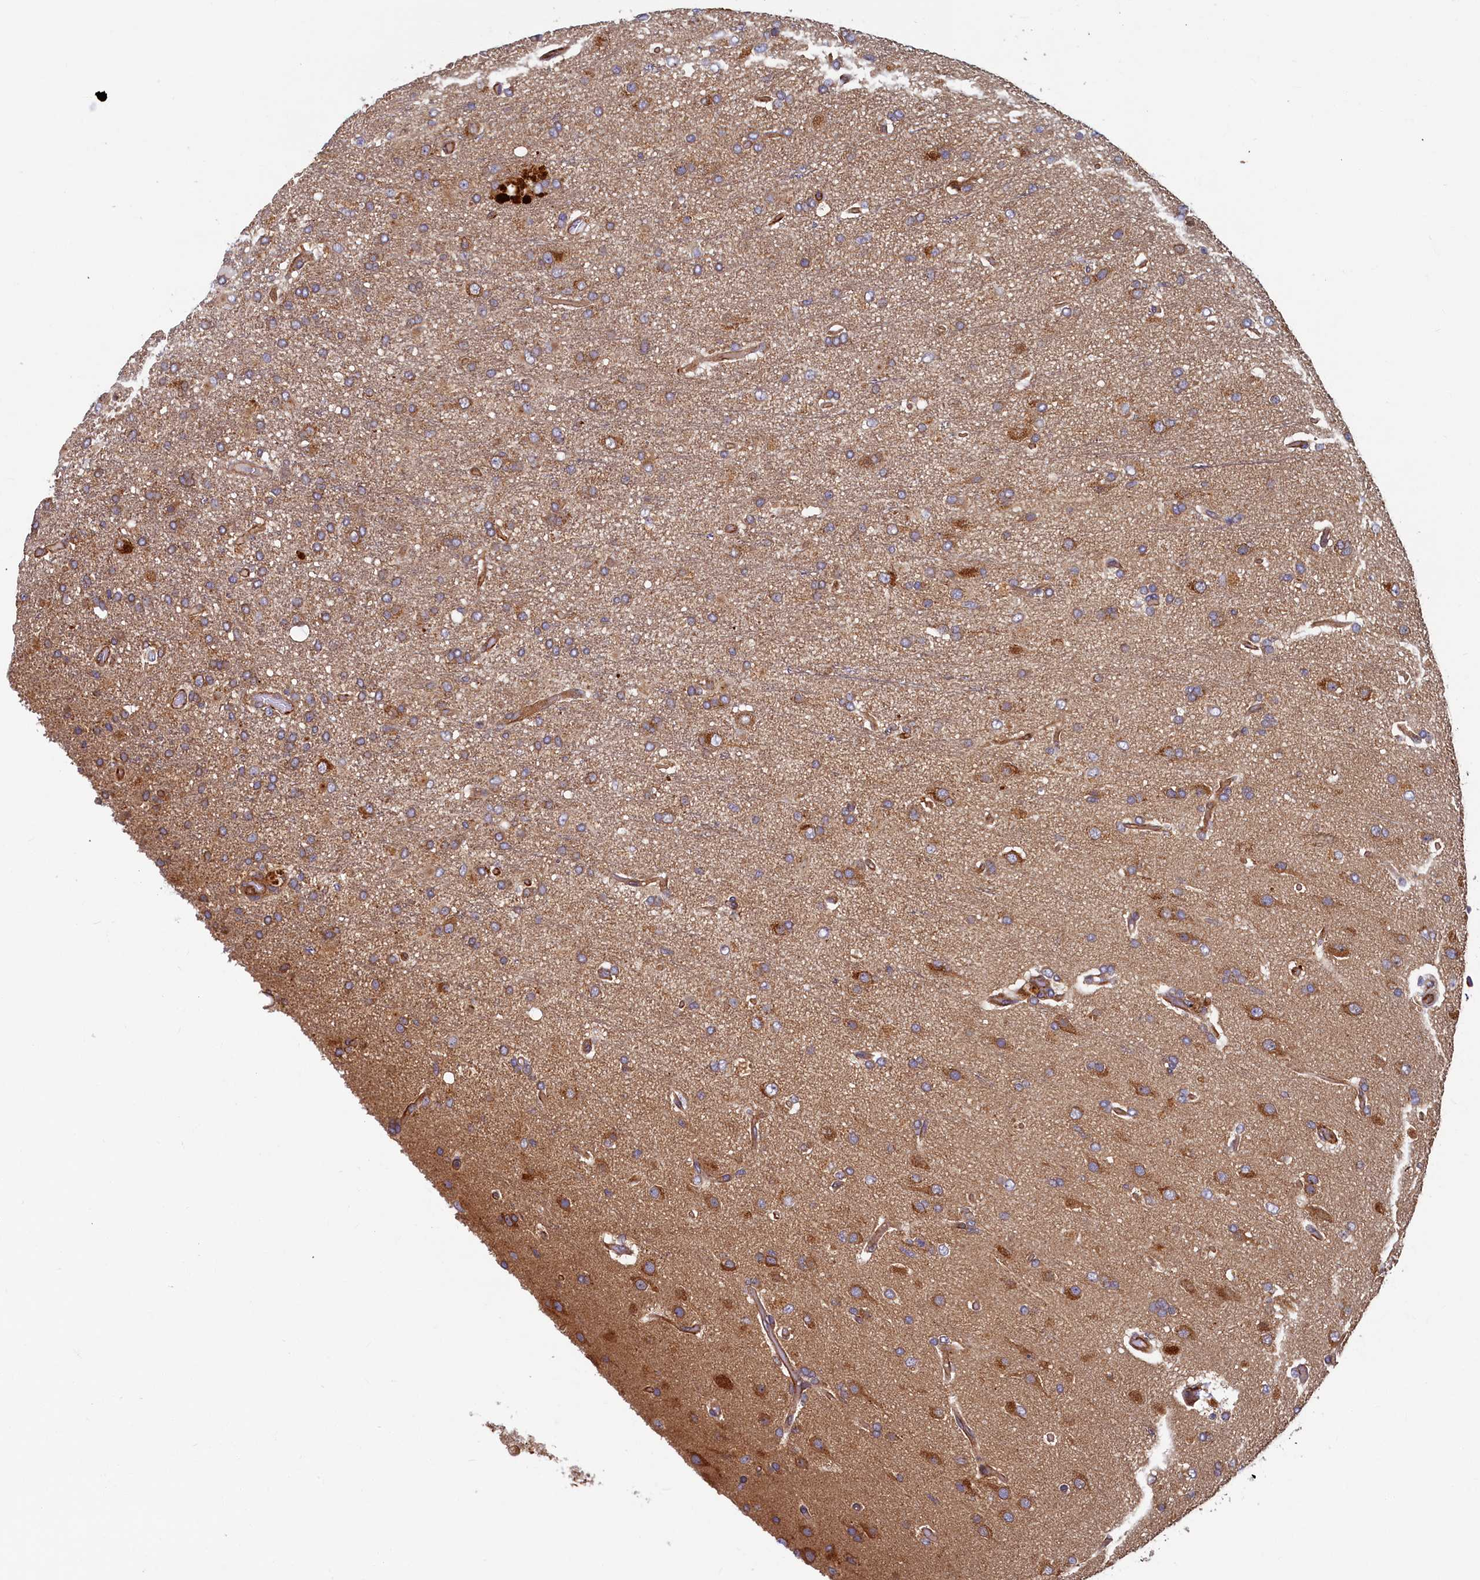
{"staining": {"intensity": "moderate", "quantity": ">75%", "location": "cytoplasmic/membranous"}, "tissue": "glioma", "cell_type": "Tumor cells", "image_type": "cancer", "snomed": [{"axis": "morphology", "description": "Glioma, malignant, High grade"}, {"axis": "topography", "description": "Brain"}], "caption": "A brown stain labels moderate cytoplasmic/membranous staining of a protein in malignant high-grade glioma tumor cells. (IHC, brightfield microscopy, high magnification).", "gene": "STX12", "patient": {"sex": "female", "age": 74}}